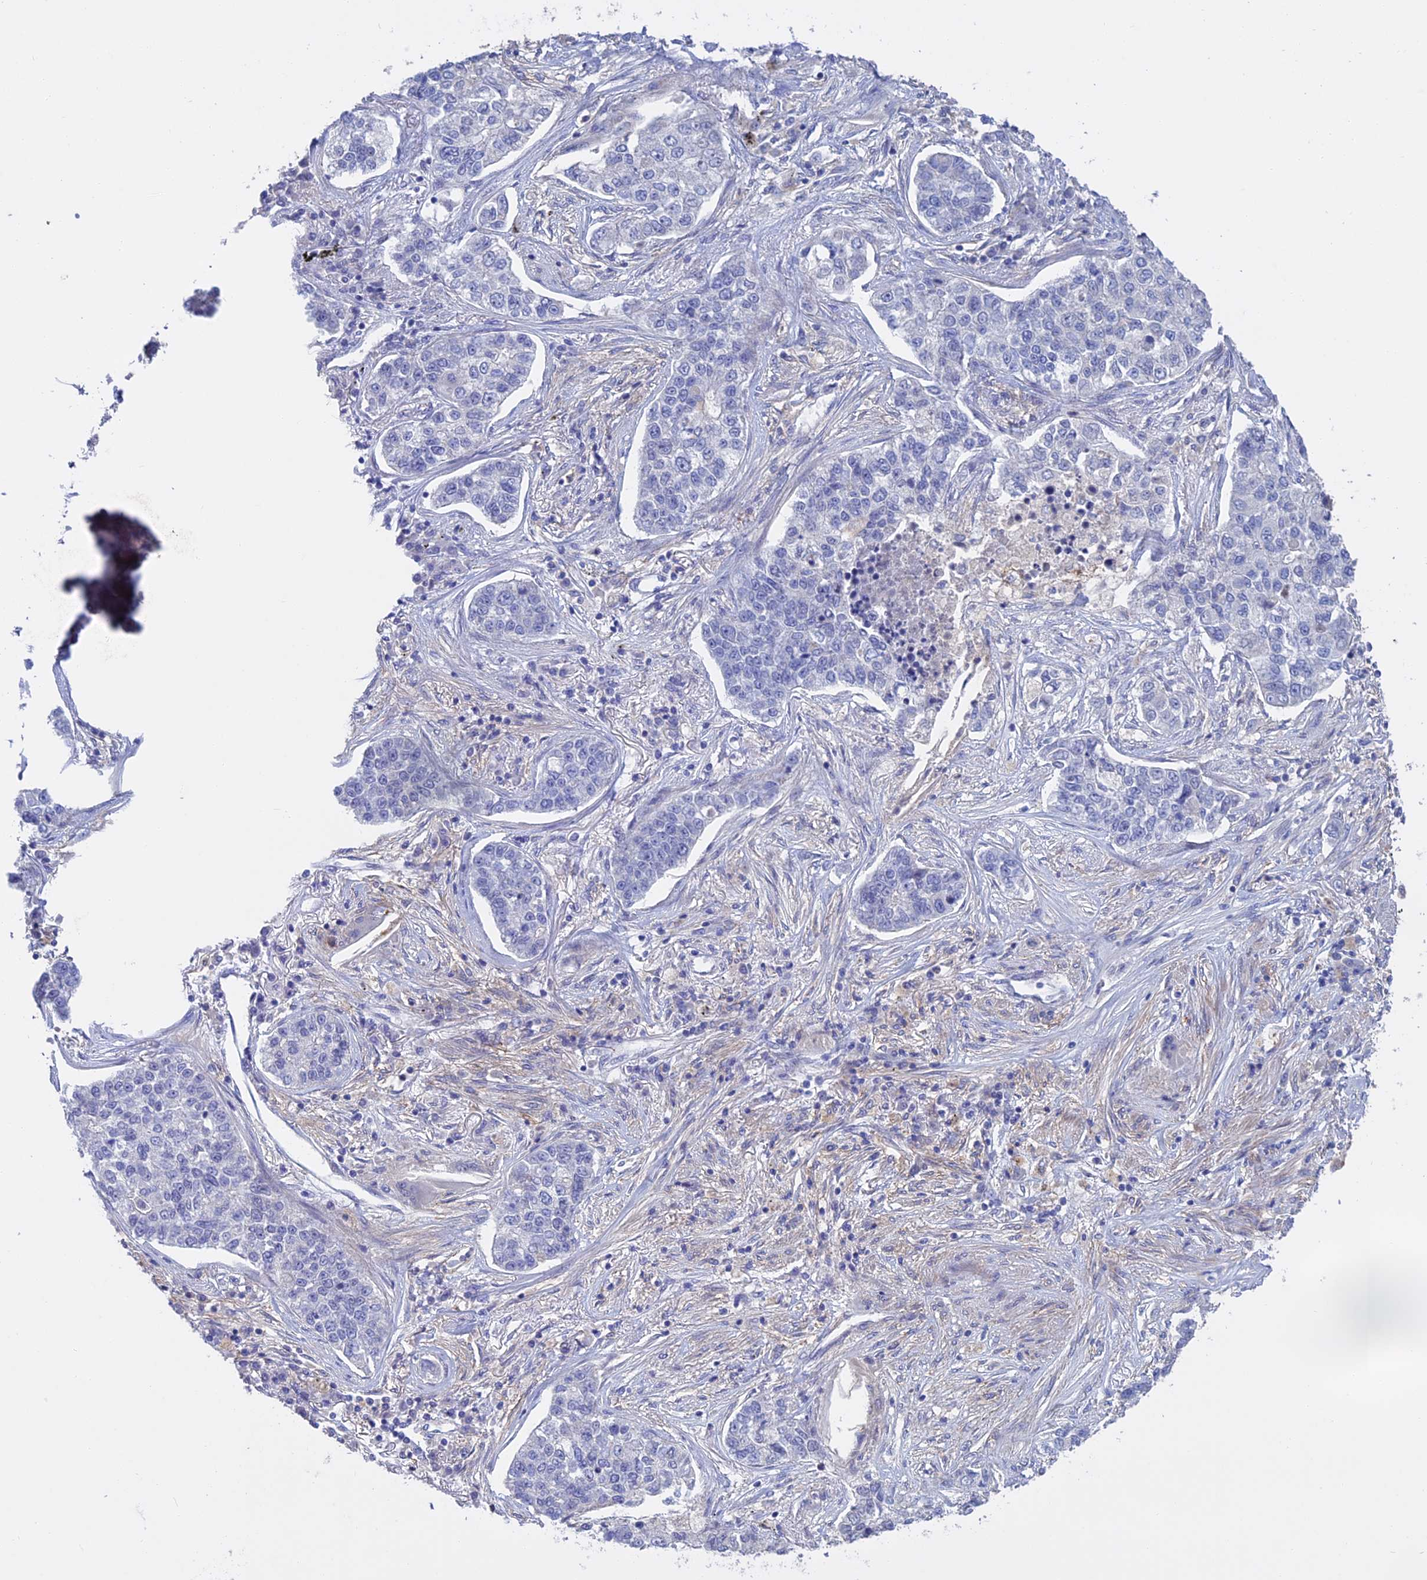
{"staining": {"intensity": "negative", "quantity": "none", "location": "none"}, "tissue": "lung cancer", "cell_type": "Tumor cells", "image_type": "cancer", "snomed": [{"axis": "morphology", "description": "Adenocarcinoma, NOS"}, {"axis": "topography", "description": "Lung"}], "caption": "The immunohistochemistry photomicrograph has no significant positivity in tumor cells of lung adenocarcinoma tissue.", "gene": "SLC2A6", "patient": {"sex": "male", "age": 49}}